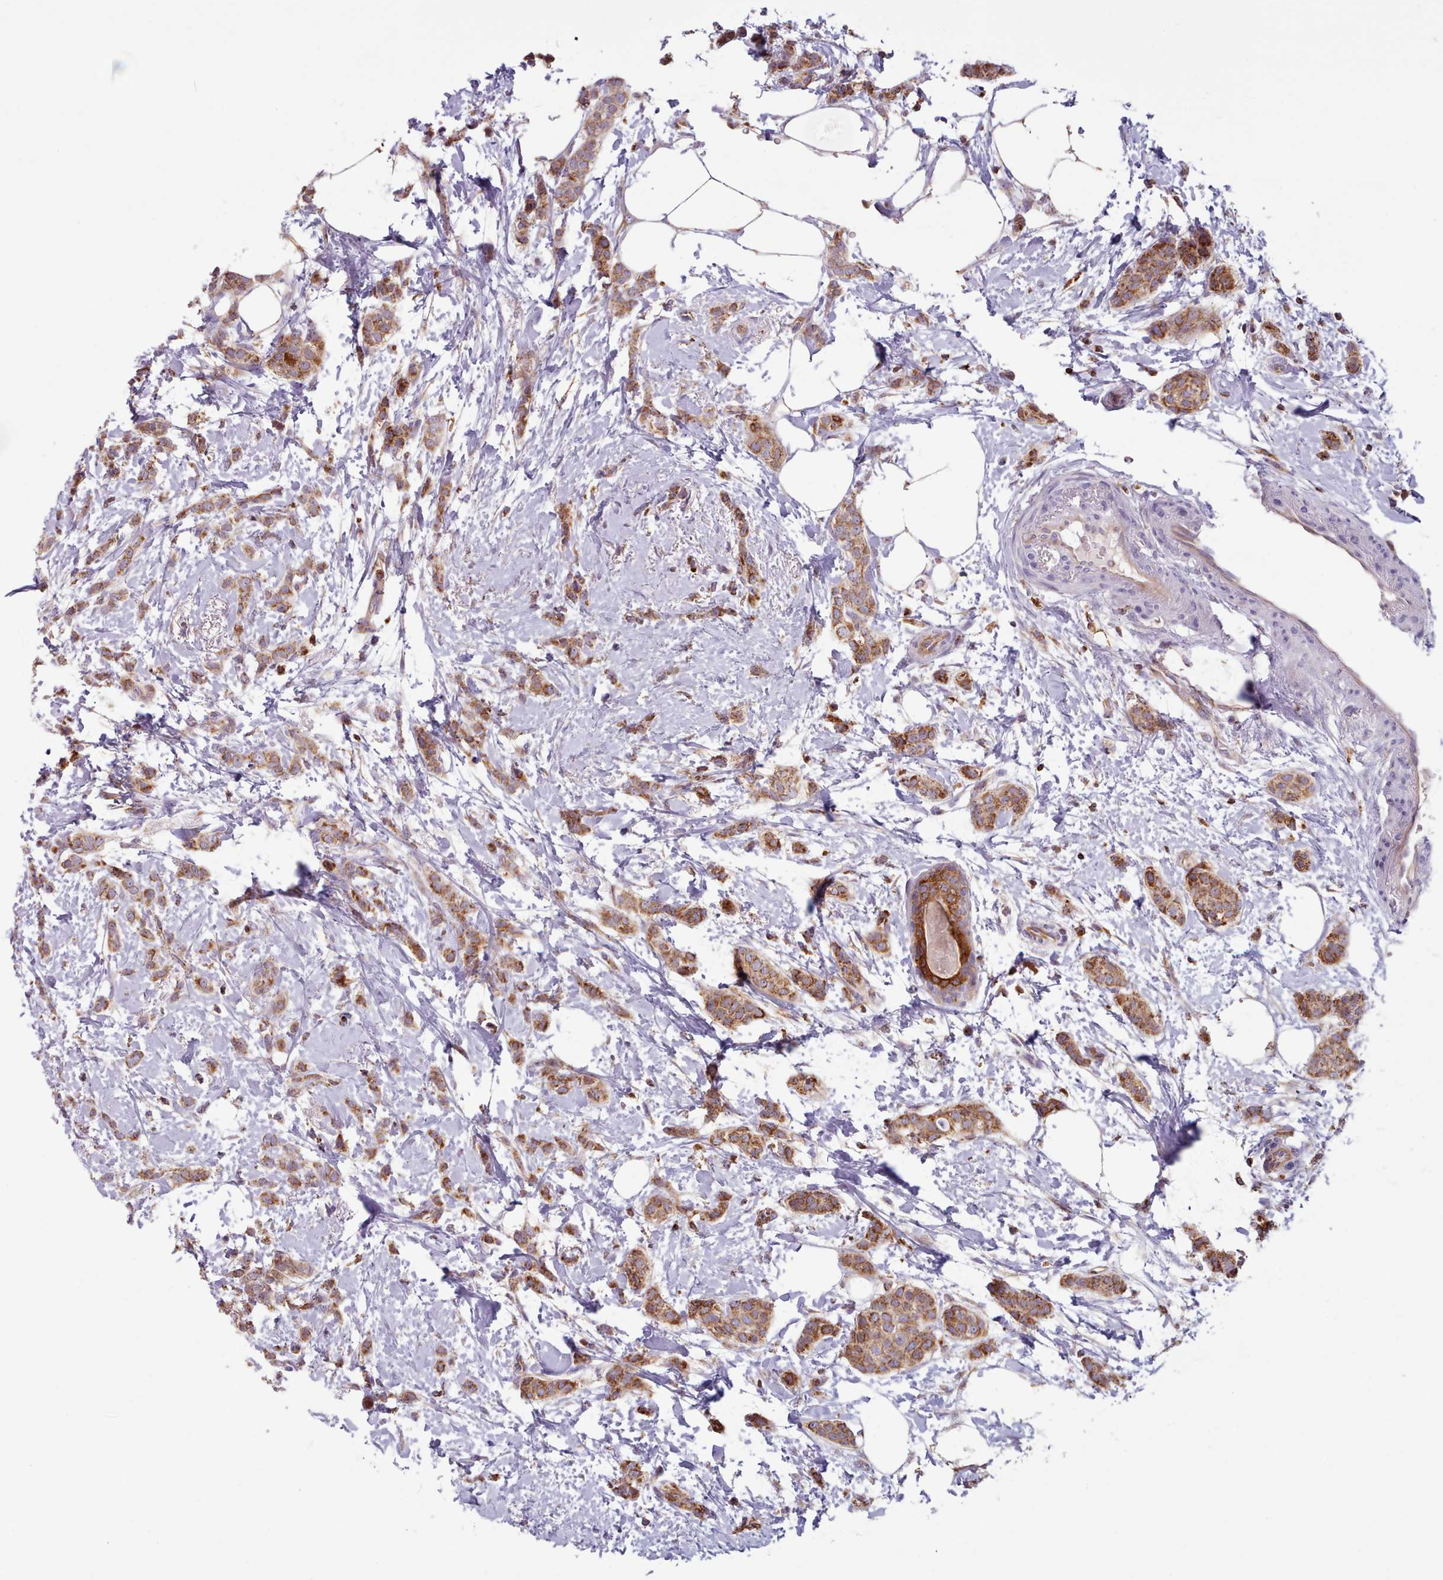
{"staining": {"intensity": "moderate", "quantity": ">75%", "location": "cytoplasmic/membranous"}, "tissue": "breast cancer", "cell_type": "Tumor cells", "image_type": "cancer", "snomed": [{"axis": "morphology", "description": "Duct carcinoma"}, {"axis": "topography", "description": "Breast"}], "caption": "Protein staining reveals moderate cytoplasmic/membranous positivity in approximately >75% of tumor cells in breast cancer (invasive ductal carcinoma). (DAB = brown stain, brightfield microscopy at high magnification).", "gene": "CRYBG1", "patient": {"sex": "female", "age": 72}}